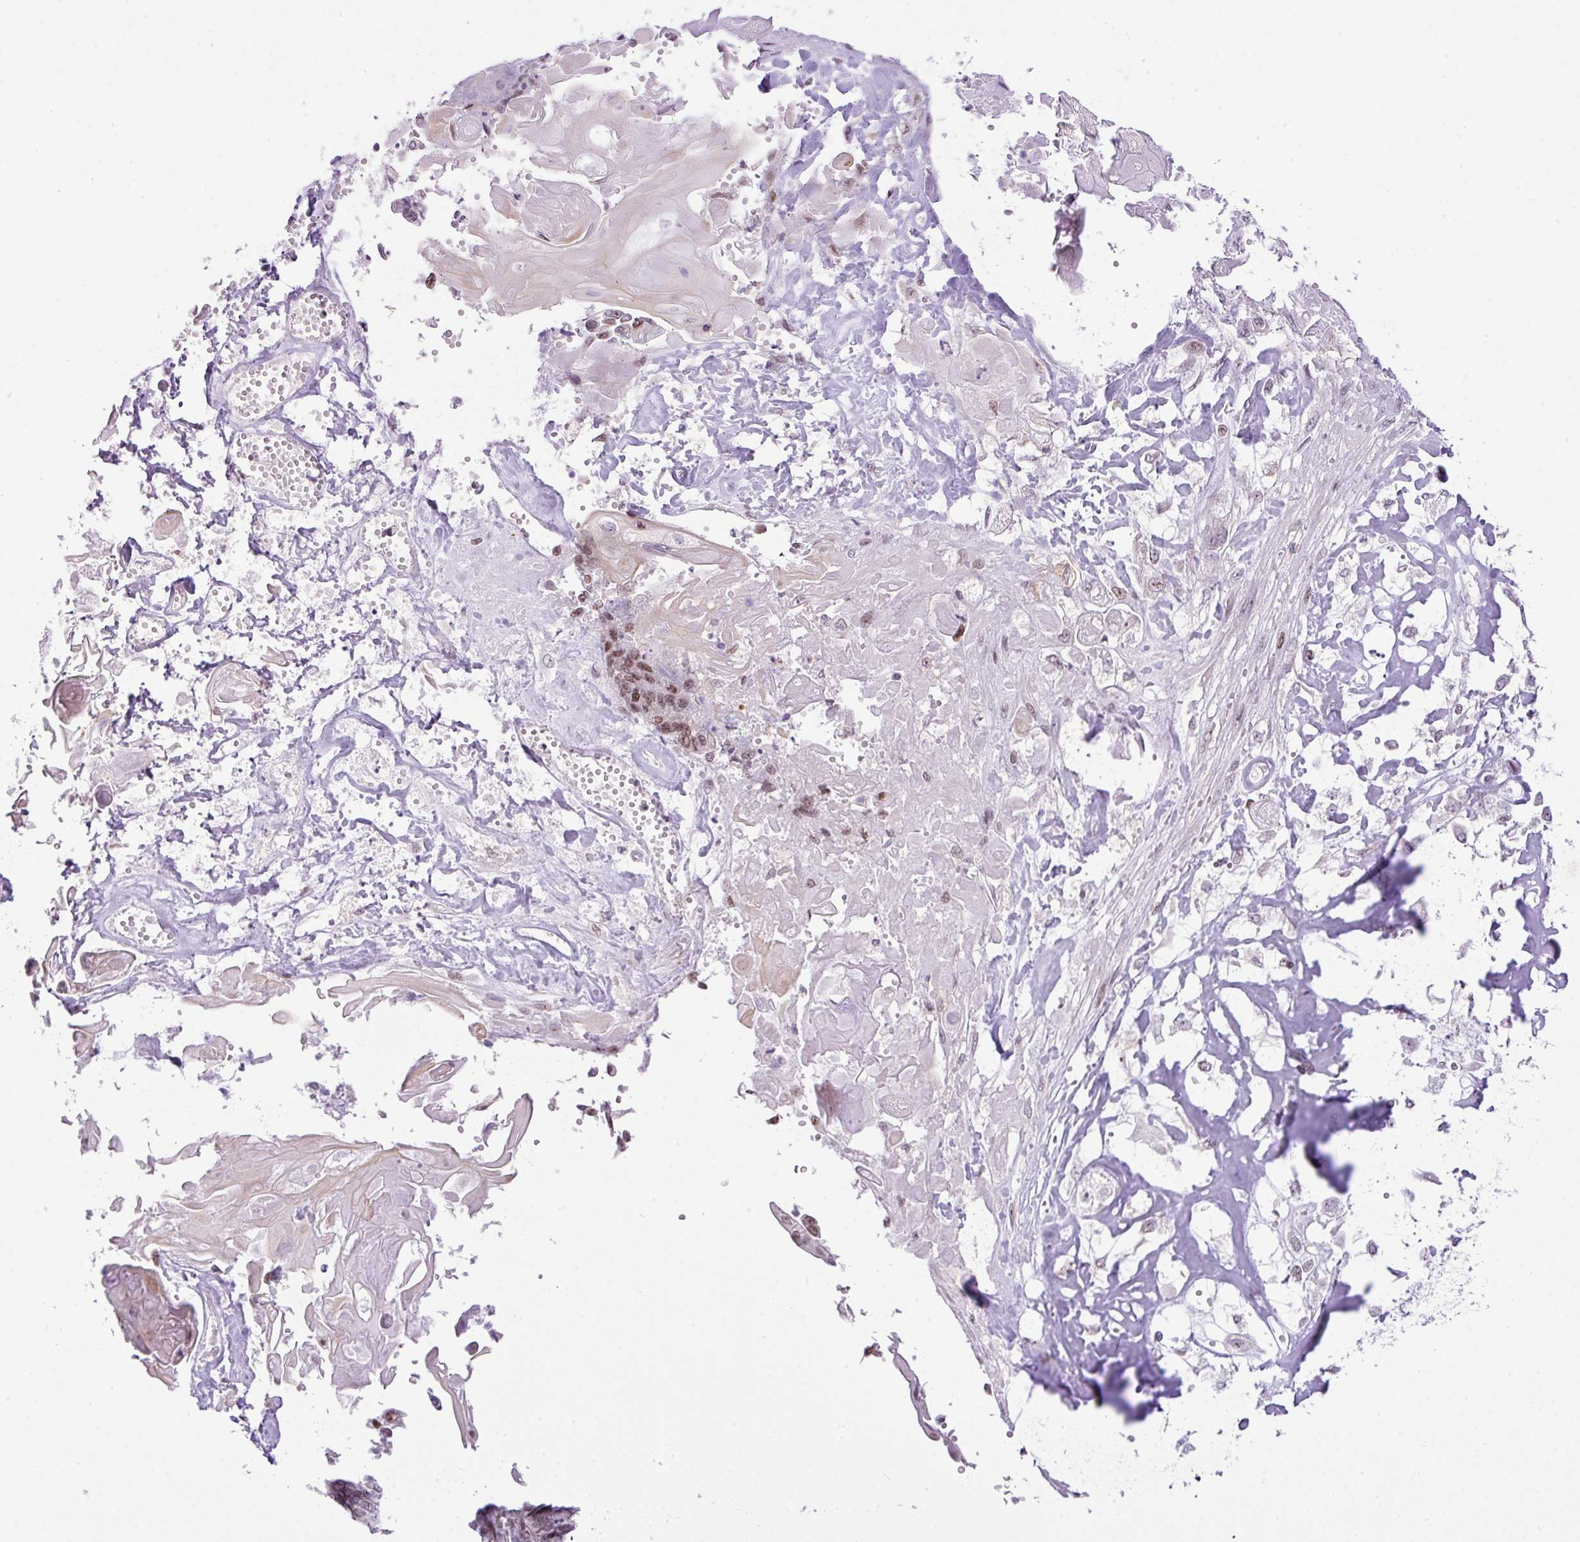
{"staining": {"intensity": "moderate", "quantity": ">75%", "location": "nuclear"}, "tissue": "endometrial cancer", "cell_type": "Tumor cells", "image_type": "cancer", "snomed": [{"axis": "morphology", "description": "Adenocarcinoma, NOS"}, {"axis": "topography", "description": "Endometrium"}], "caption": "Endometrial cancer tissue displays moderate nuclear expression in approximately >75% of tumor cells", "gene": "CCDC137", "patient": {"sex": "female", "age": 32}}